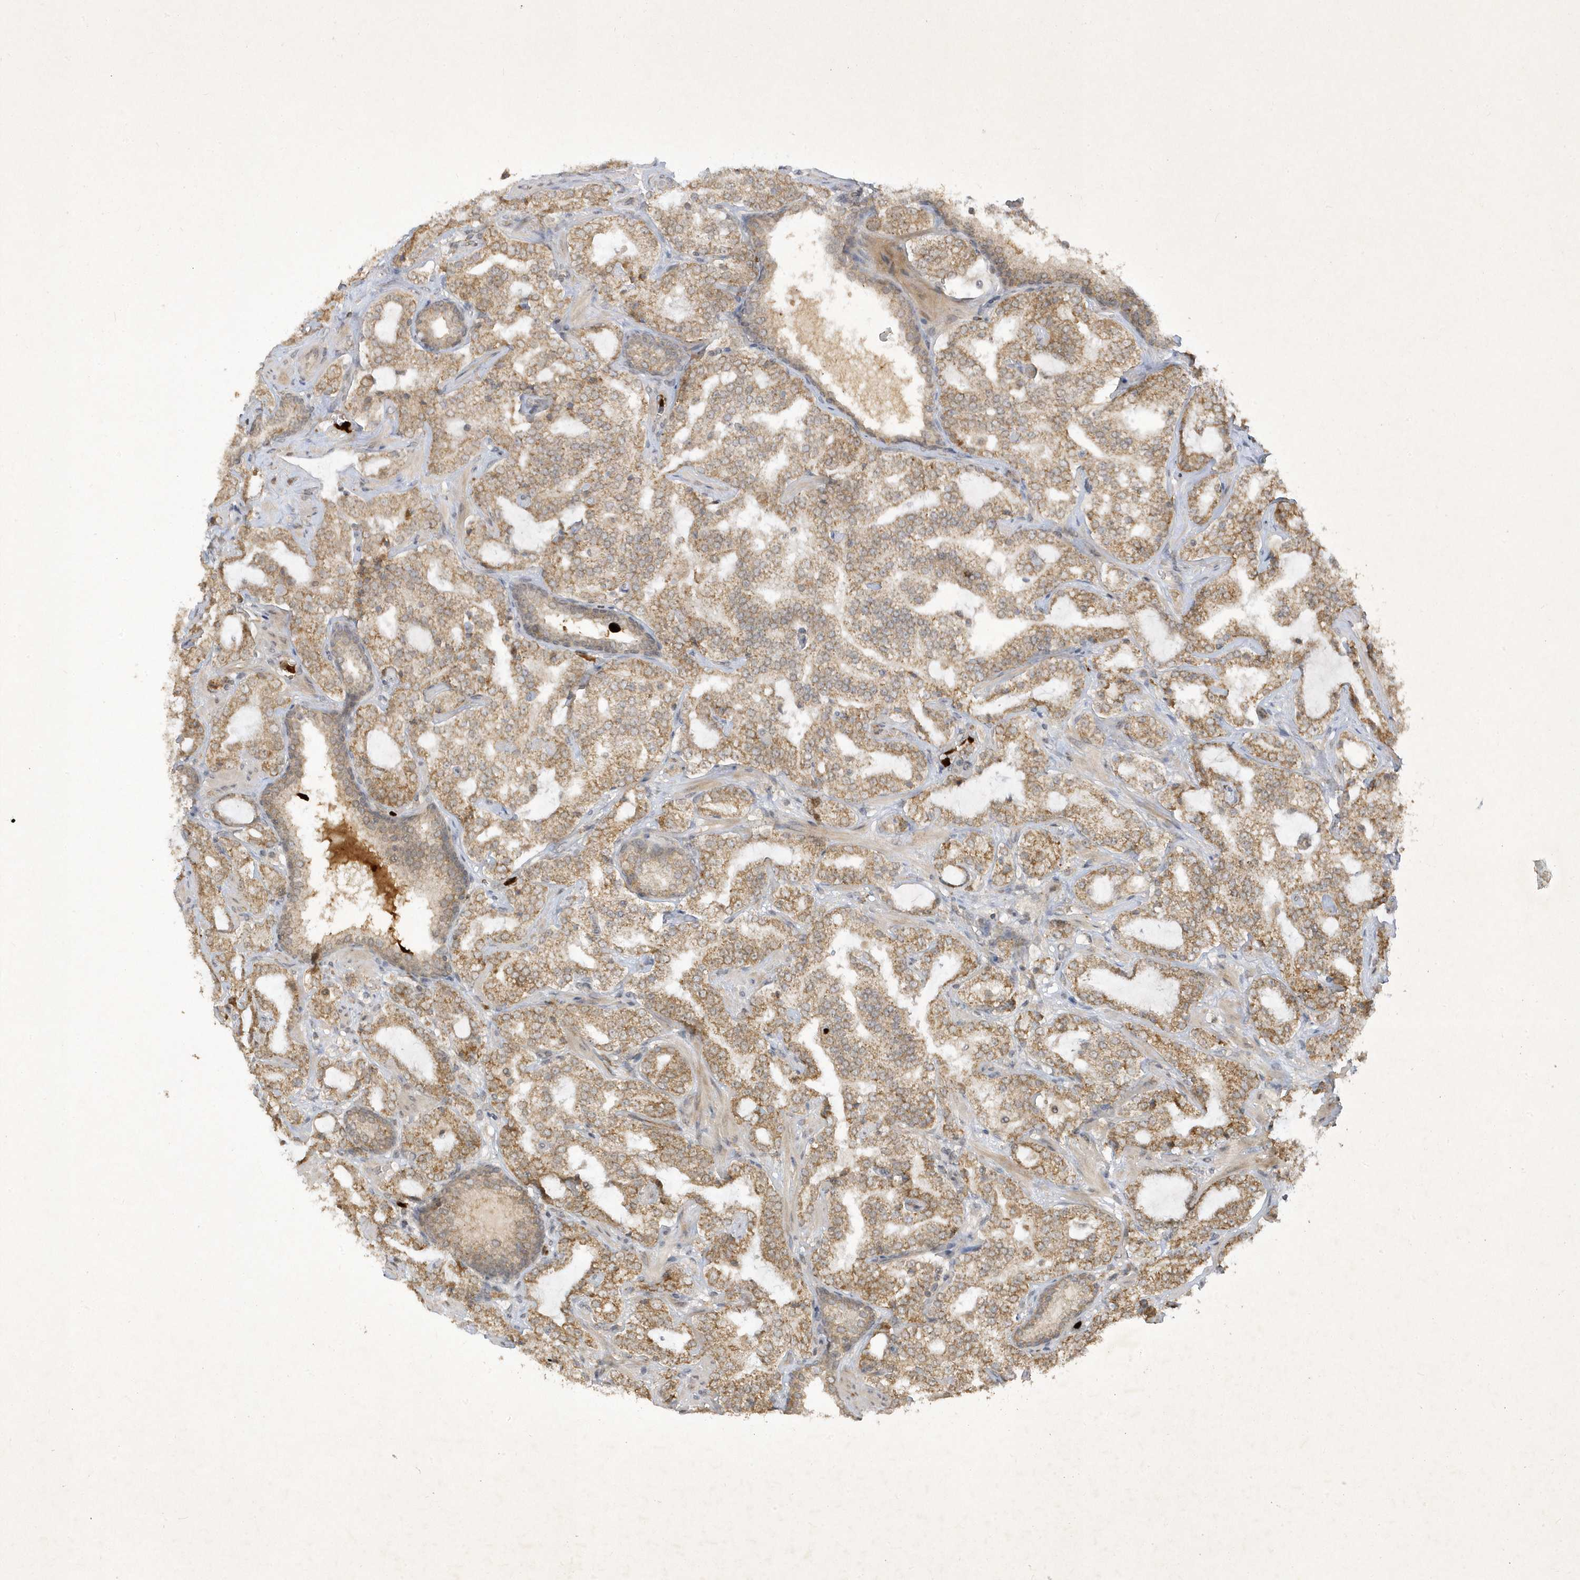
{"staining": {"intensity": "moderate", "quantity": ">75%", "location": "cytoplasmic/membranous"}, "tissue": "prostate cancer", "cell_type": "Tumor cells", "image_type": "cancer", "snomed": [{"axis": "morphology", "description": "Adenocarcinoma, High grade"}, {"axis": "topography", "description": "Prostate"}], "caption": "Immunohistochemical staining of adenocarcinoma (high-grade) (prostate) reveals medium levels of moderate cytoplasmic/membranous protein expression in about >75% of tumor cells. The staining is performed using DAB (3,3'-diaminobenzidine) brown chromogen to label protein expression. The nuclei are counter-stained blue using hematoxylin.", "gene": "ZNF213", "patient": {"sex": "male", "age": 64}}